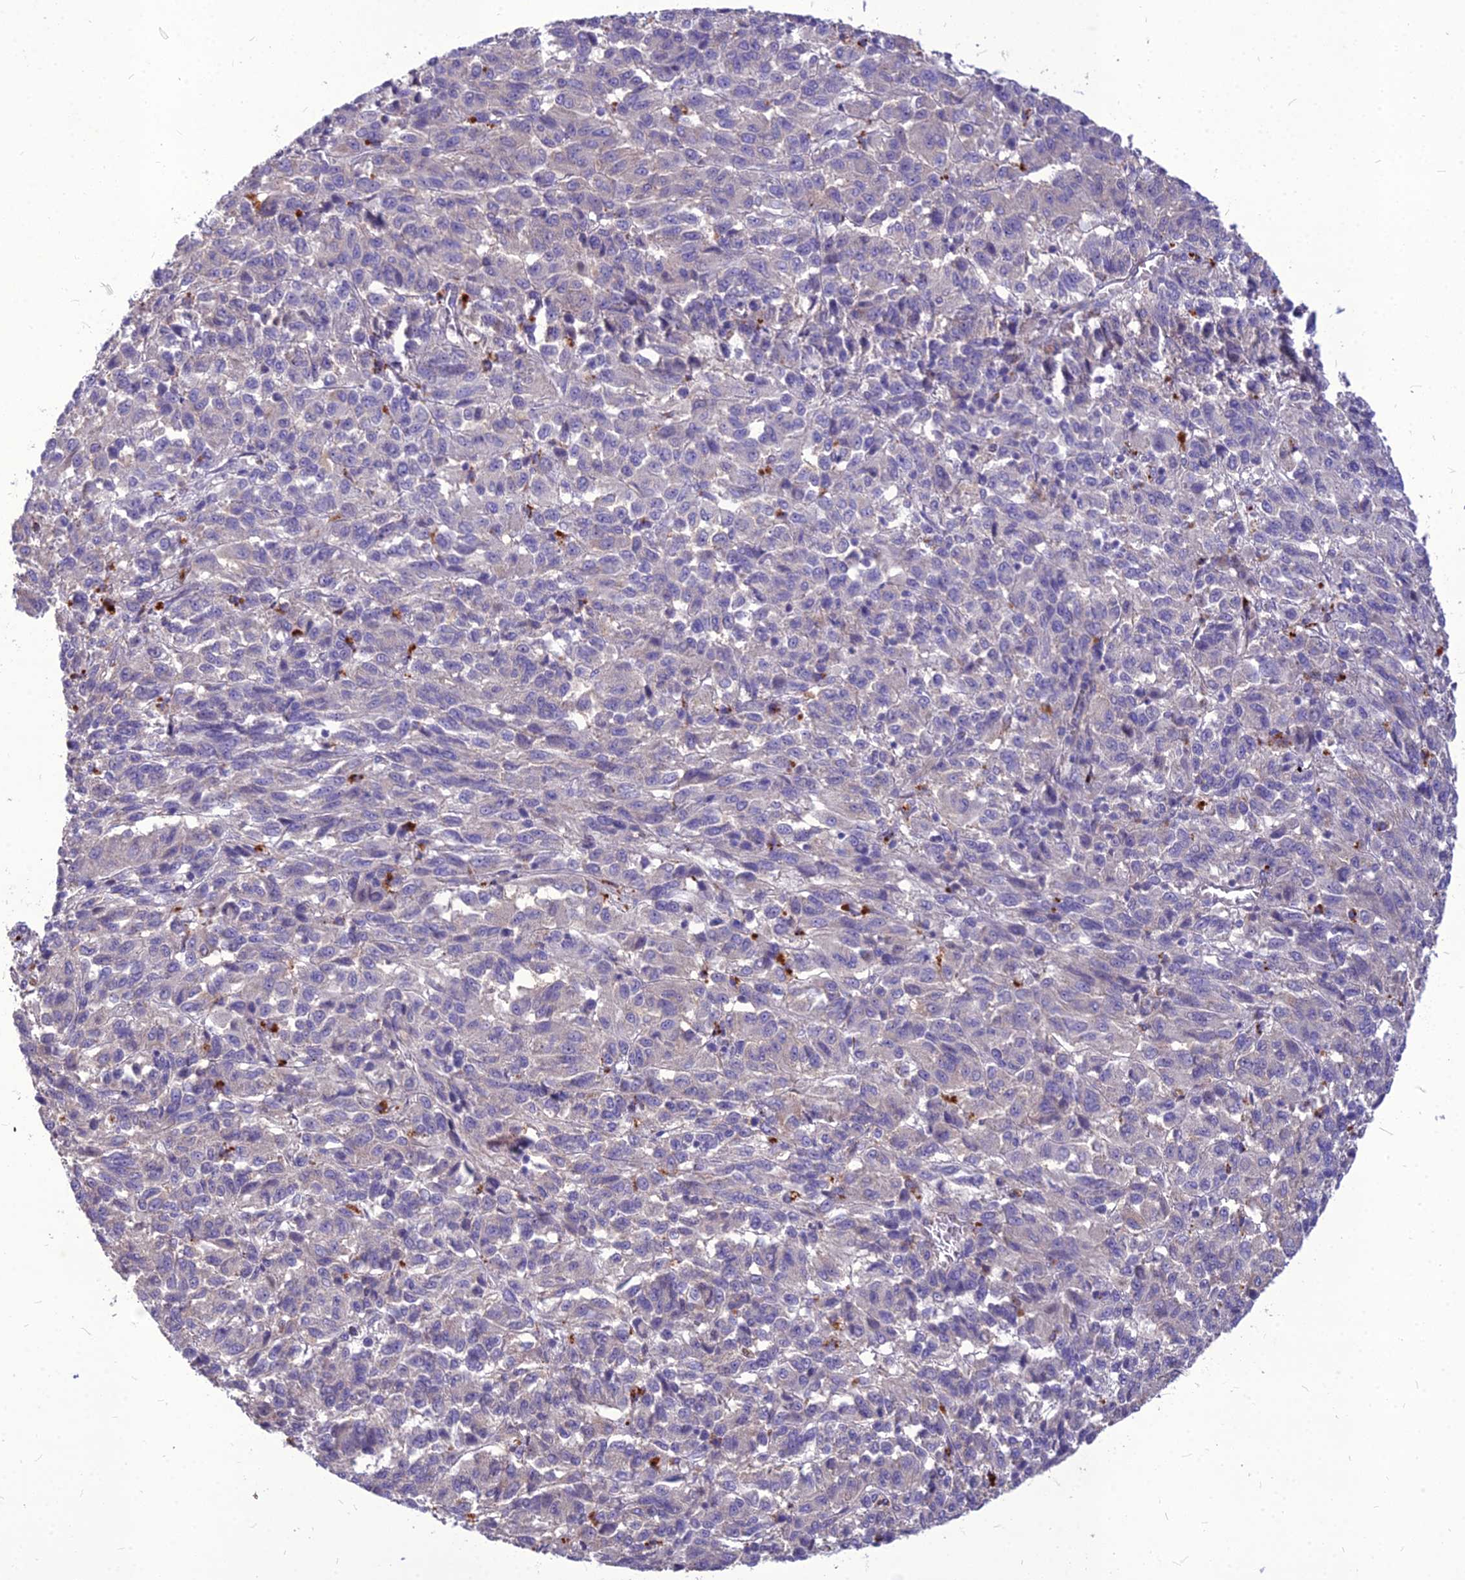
{"staining": {"intensity": "negative", "quantity": "none", "location": "none"}, "tissue": "melanoma", "cell_type": "Tumor cells", "image_type": "cancer", "snomed": [{"axis": "morphology", "description": "Malignant melanoma, Metastatic site"}, {"axis": "topography", "description": "Lung"}], "caption": "Melanoma stained for a protein using immunohistochemistry (IHC) reveals no expression tumor cells.", "gene": "PCED1B", "patient": {"sex": "male", "age": 64}}